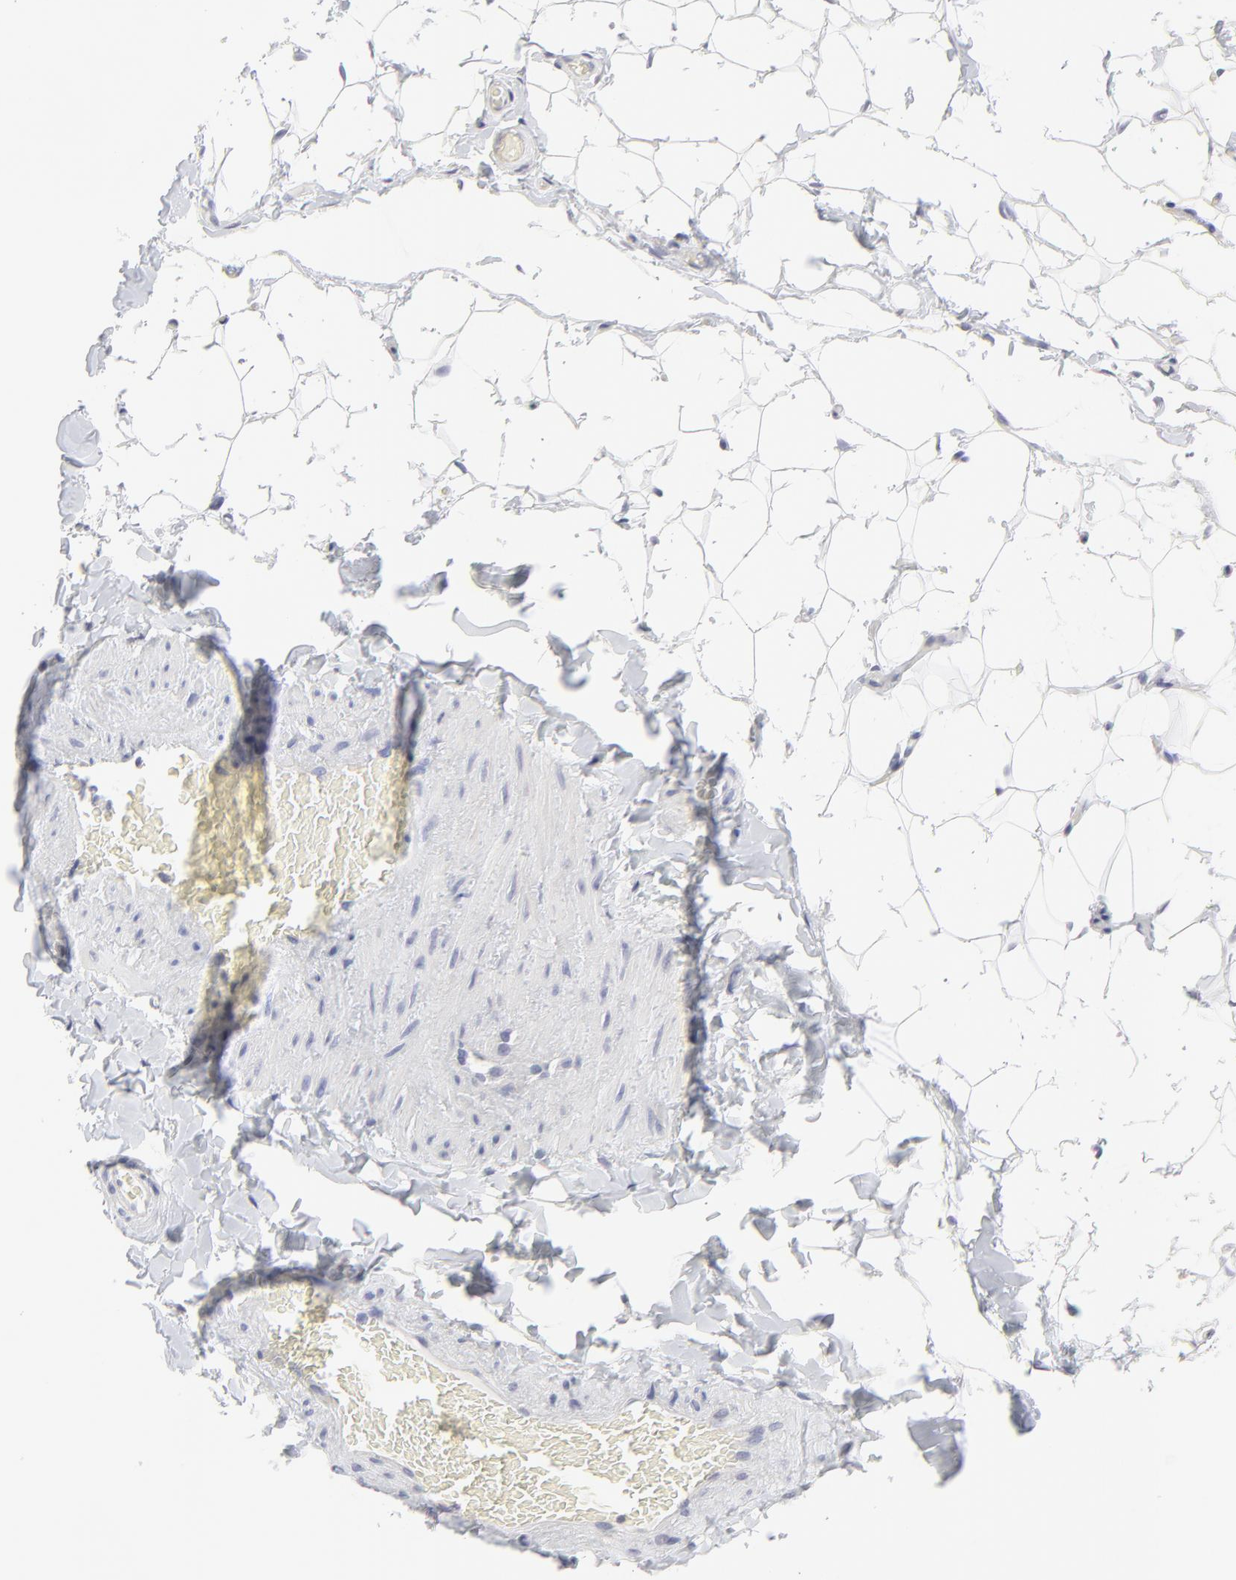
{"staining": {"intensity": "negative", "quantity": "none", "location": "none"}, "tissue": "adipose tissue", "cell_type": "Adipocytes", "image_type": "normal", "snomed": [{"axis": "morphology", "description": "Normal tissue, NOS"}, {"axis": "topography", "description": "Soft tissue"}], "caption": "Immunohistochemical staining of unremarkable human adipose tissue shows no significant positivity in adipocytes.", "gene": "TRIM22", "patient": {"sex": "male", "age": 26}}